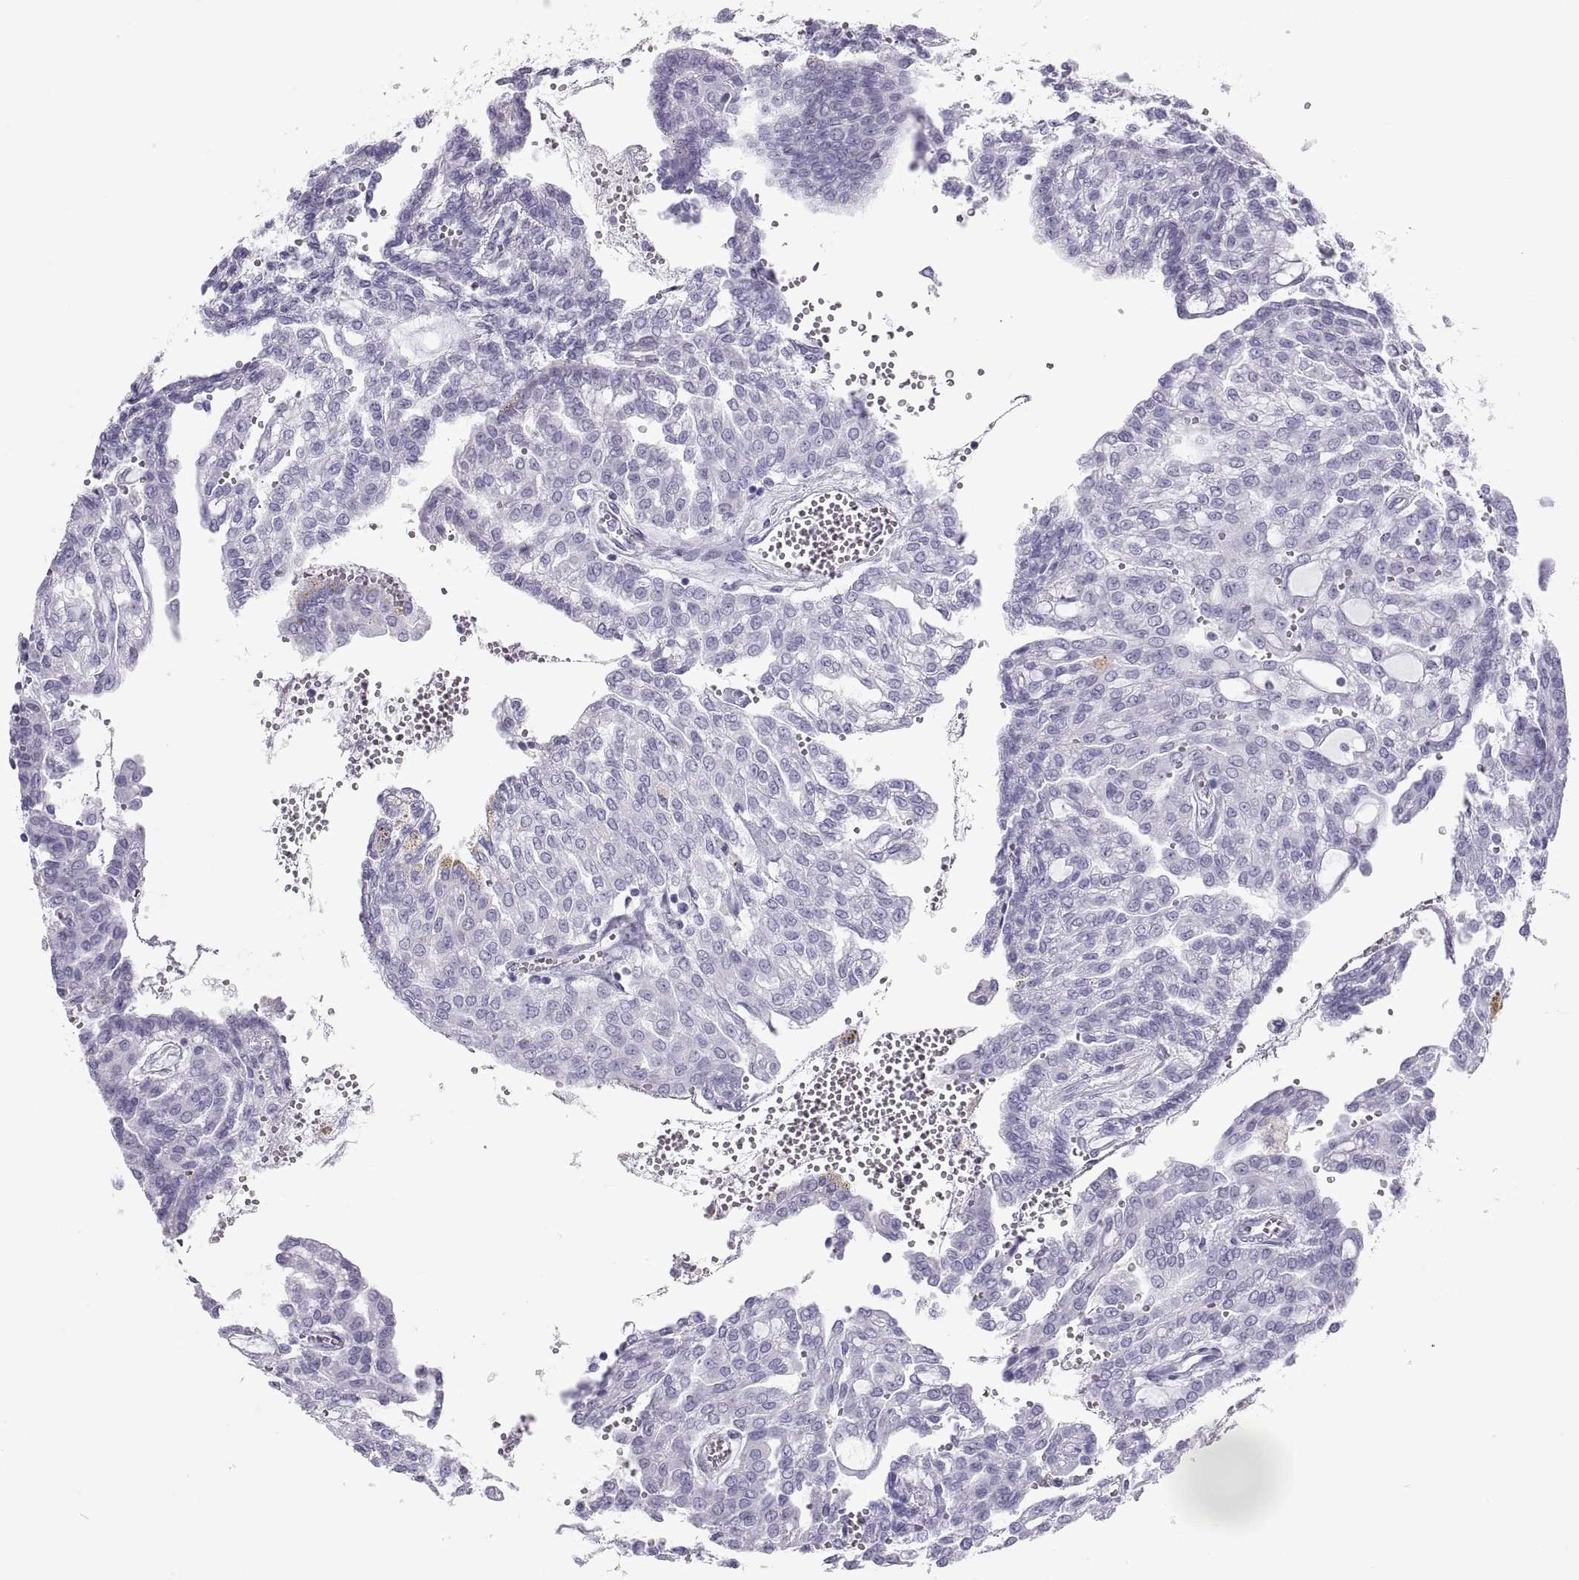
{"staining": {"intensity": "negative", "quantity": "none", "location": "none"}, "tissue": "renal cancer", "cell_type": "Tumor cells", "image_type": "cancer", "snomed": [{"axis": "morphology", "description": "Adenocarcinoma, NOS"}, {"axis": "topography", "description": "Kidney"}], "caption": "An immunohistochemistry (IHC) histopathology image of renal cancer (adenocarcinoma) is shown. There is no staining in tumor cells of renal cancer (adenocarcinoma).", "gene": "SEMG1", "patient": {"sex": "male", "age": 63}}